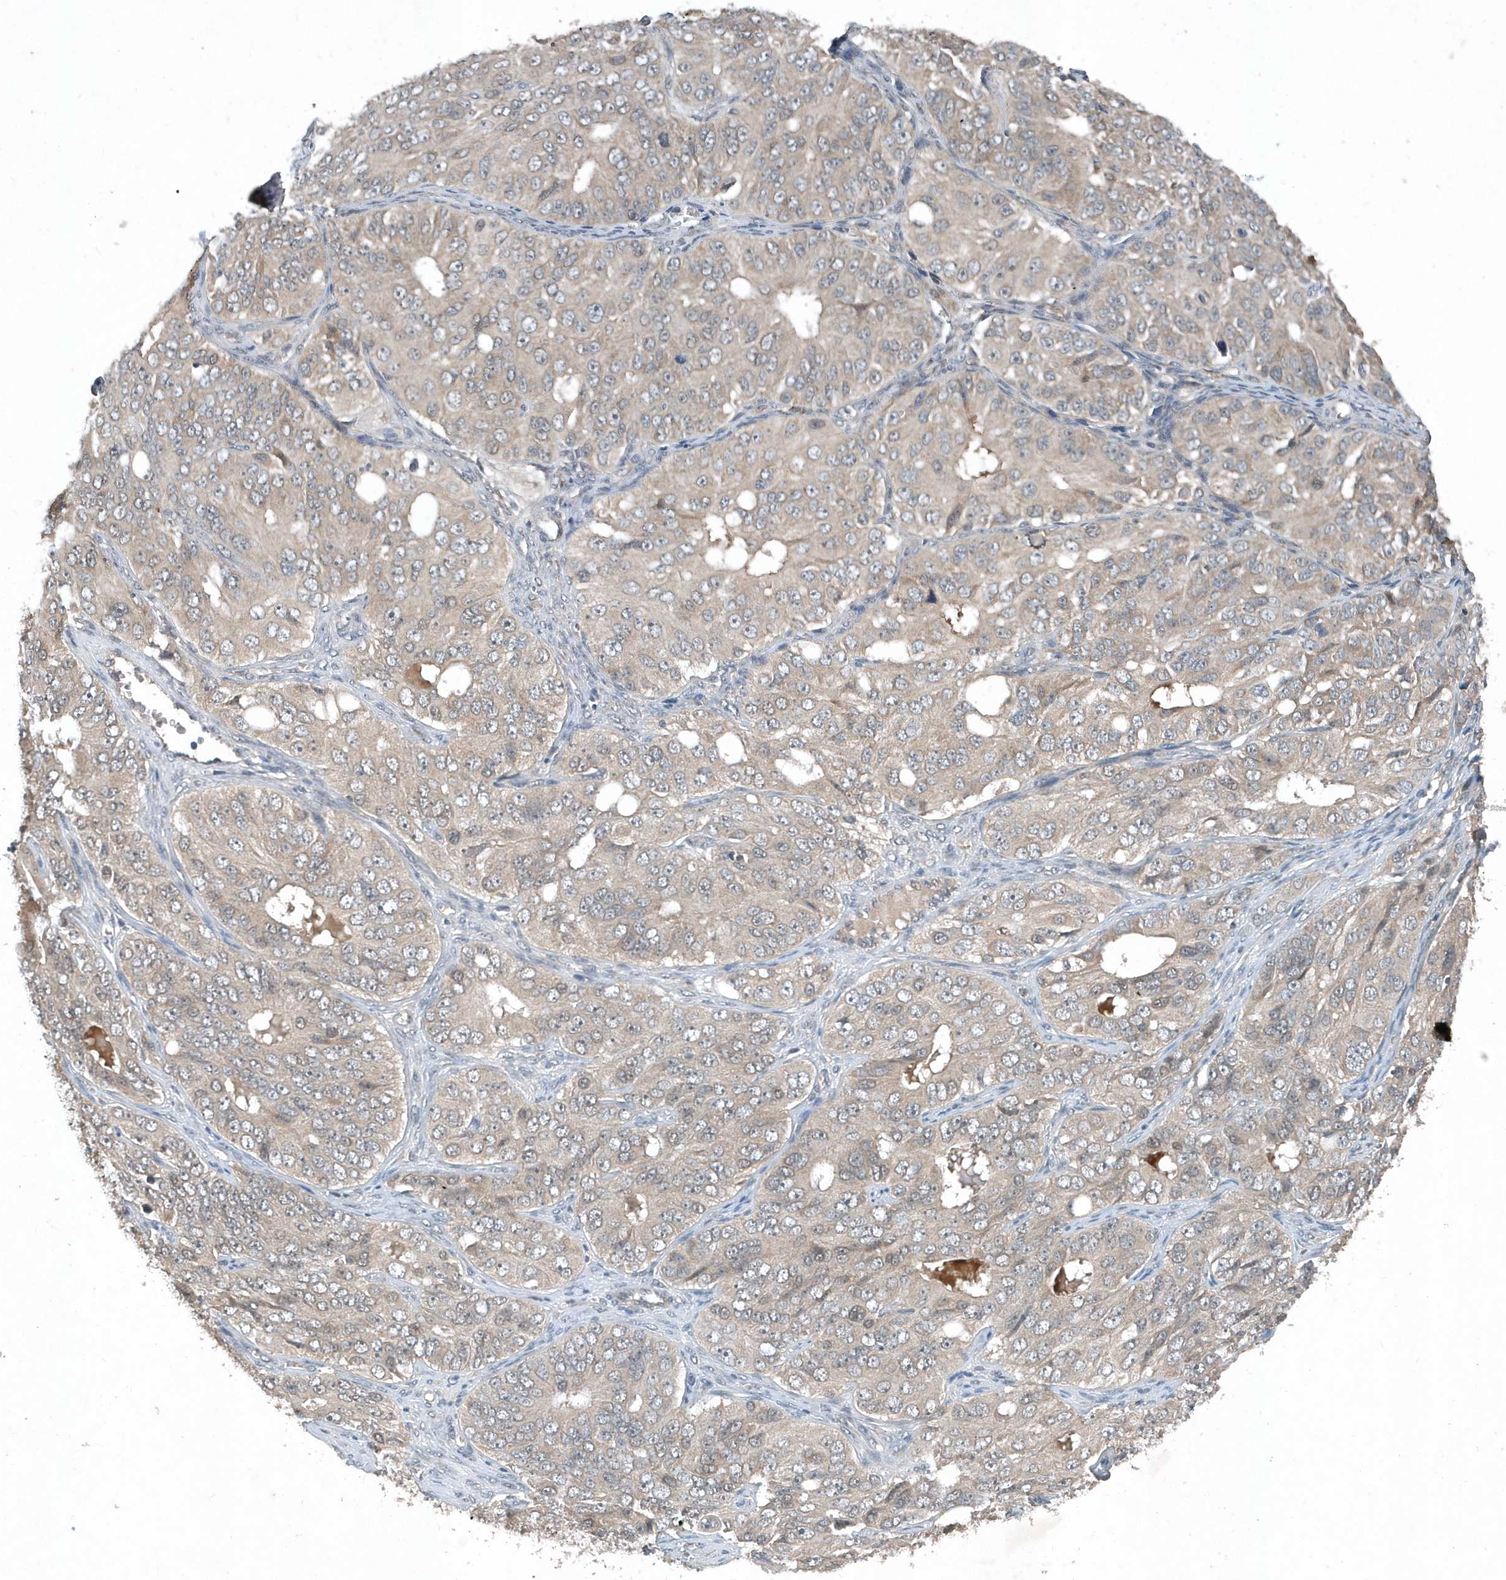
{"staining": {"intensity": "negative", "quantity": "none", "location": "none"}, "tissue": "ovarian cancer", "cell_type": "Tumor cells", "image_type": "cancer", "snomed": [{"axis": "morphology", "description": "Carcinoma, endometroid"}, {"axis": "topography", "description": "Ovary"}], "caption": "Immunohistochemistry (IHC) of human ovarian endometroid carcinoma reveals no expression in tumor cells.", "gene": "SCFD2", "patient": {"sex": "female", "age": 51}}